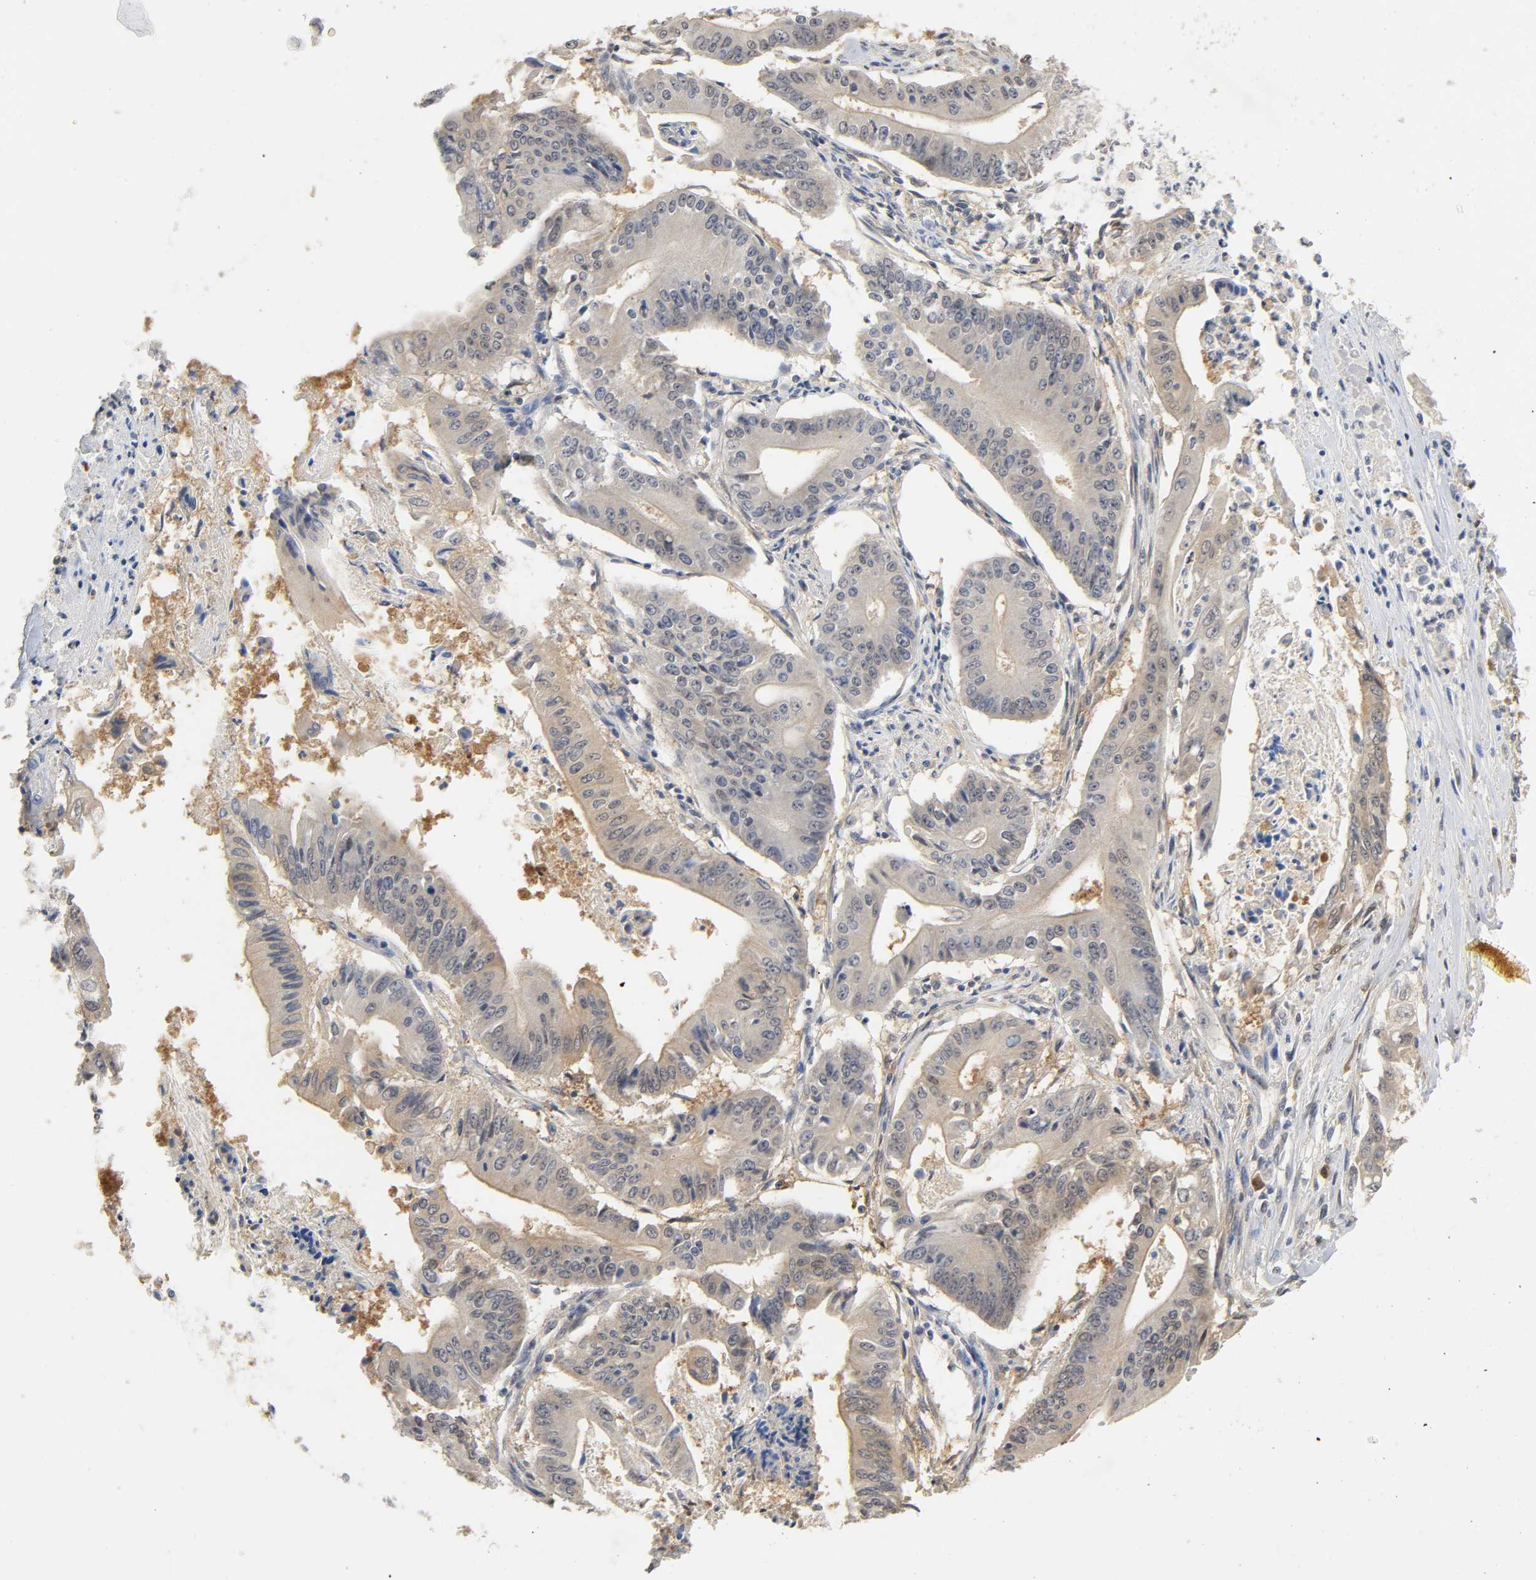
{"staining": {"intensity": "weak", "quantity": ">75%", "location": "cytoplasmic/membranous"}, "tissue": "pancreatic cancer", "cell_type": "Tumor cells", "image_type": "cancer", "snomed": [{"axis": "morphology", "description": "Normal tissue, NOS"}, {"axis": "topography", "description": "Lymph node"}], "caption": "Tumor cells exhibit weak cytoplasmic/membranous positivity in about >75% of cells in pancreatic cancer.", "gene": "MIF", "patient": {"sex": "male", "age": 62}}